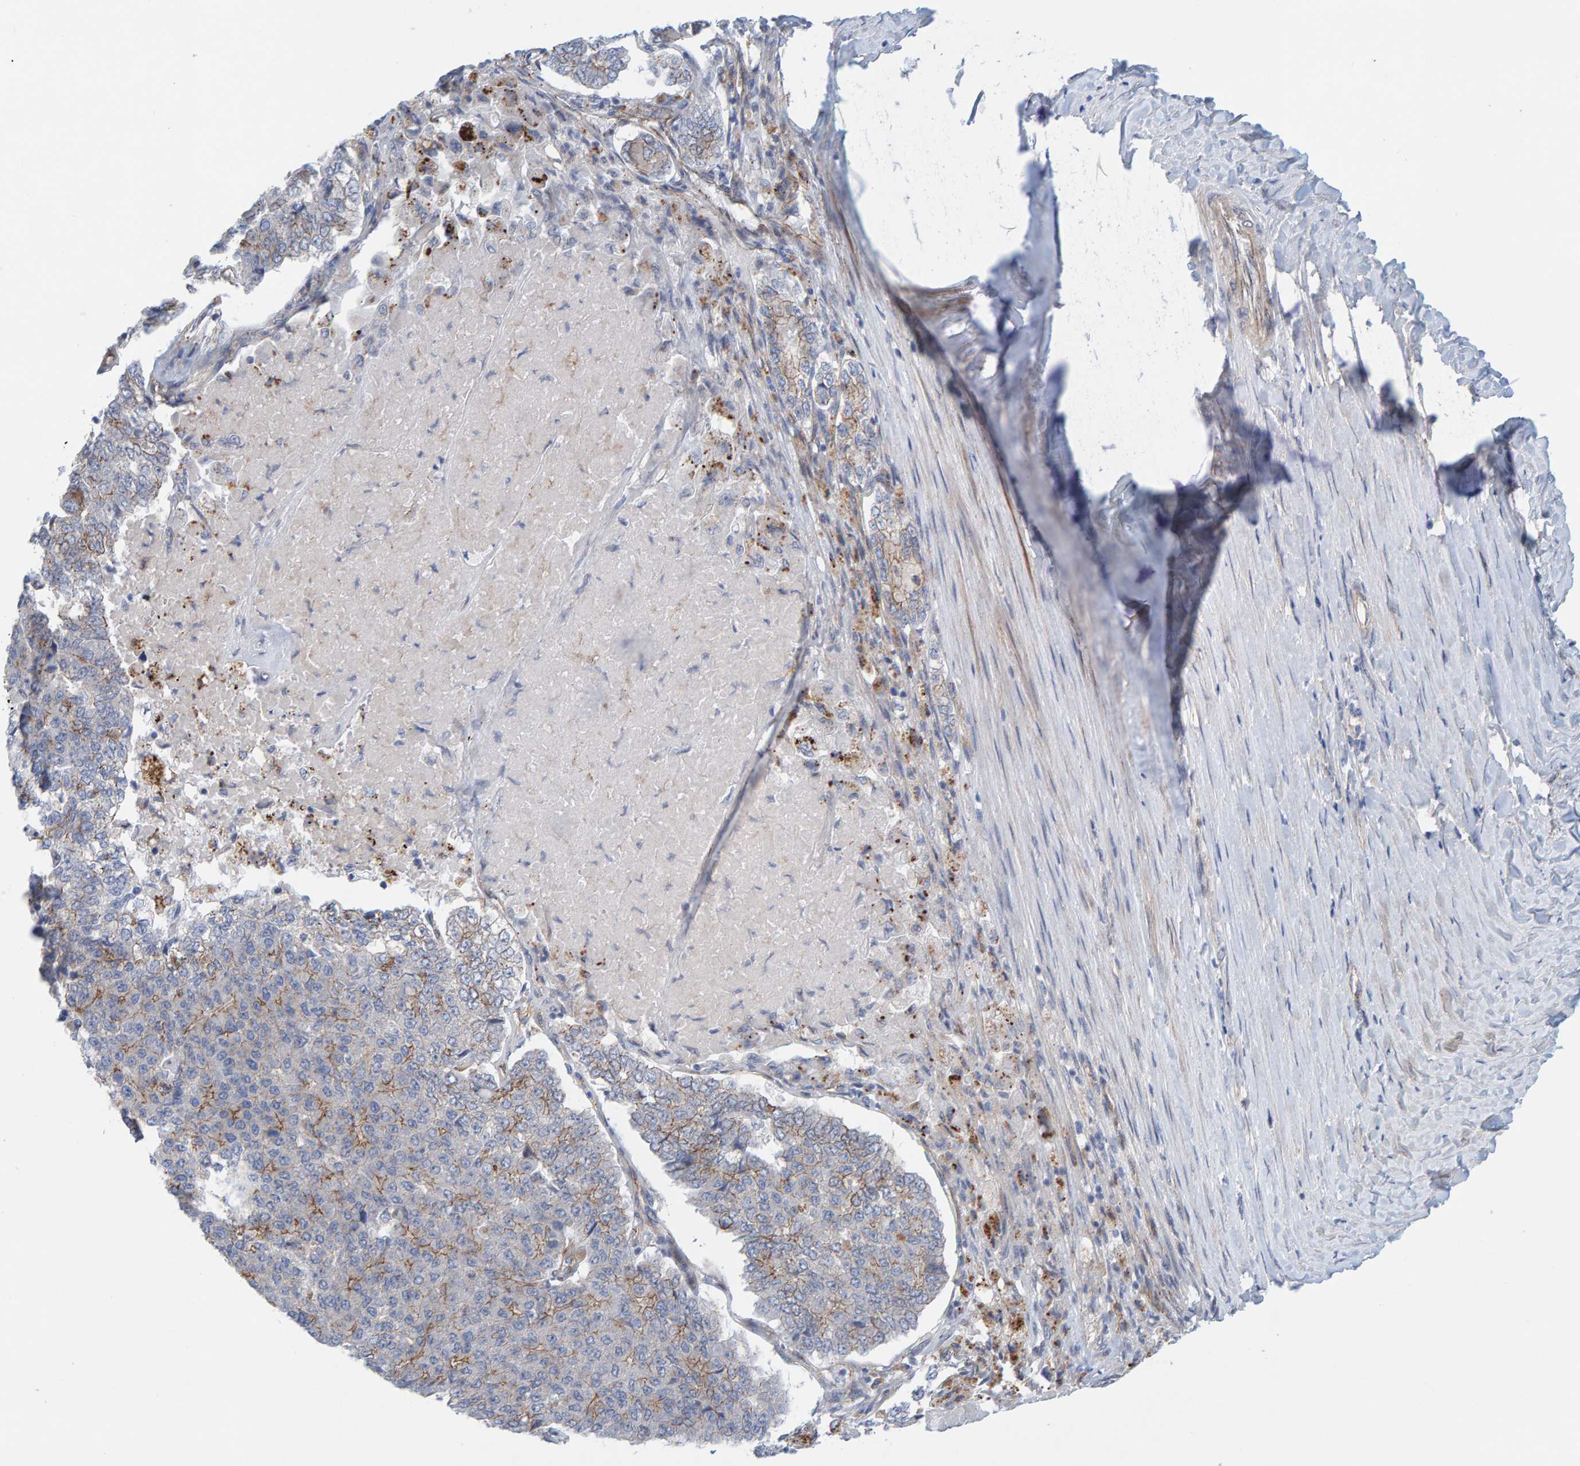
{"staining": {"intensity": "weak", "quantity": "<25%", "location": "cytoplasmic/membranous"}, "tissue": "pancreatic cancer", "cell_type": "Tumor cells", "image_type": "cancer", "snomed": [{"axis": "morphology", "description": "Adenocarcinoma, NOS"}, {"axis": "topography", "description": "Pancreas"}], "caption": "Pancreatic cancer was stained to show a protein in brown. There is no significant expression in tumor cells. (DAB immunohistochemistry (IHC) visualized using brightfield microscopy, high magnification).", "gene": "KRBA2", "patient": {"sex": "male", "age": 50}}